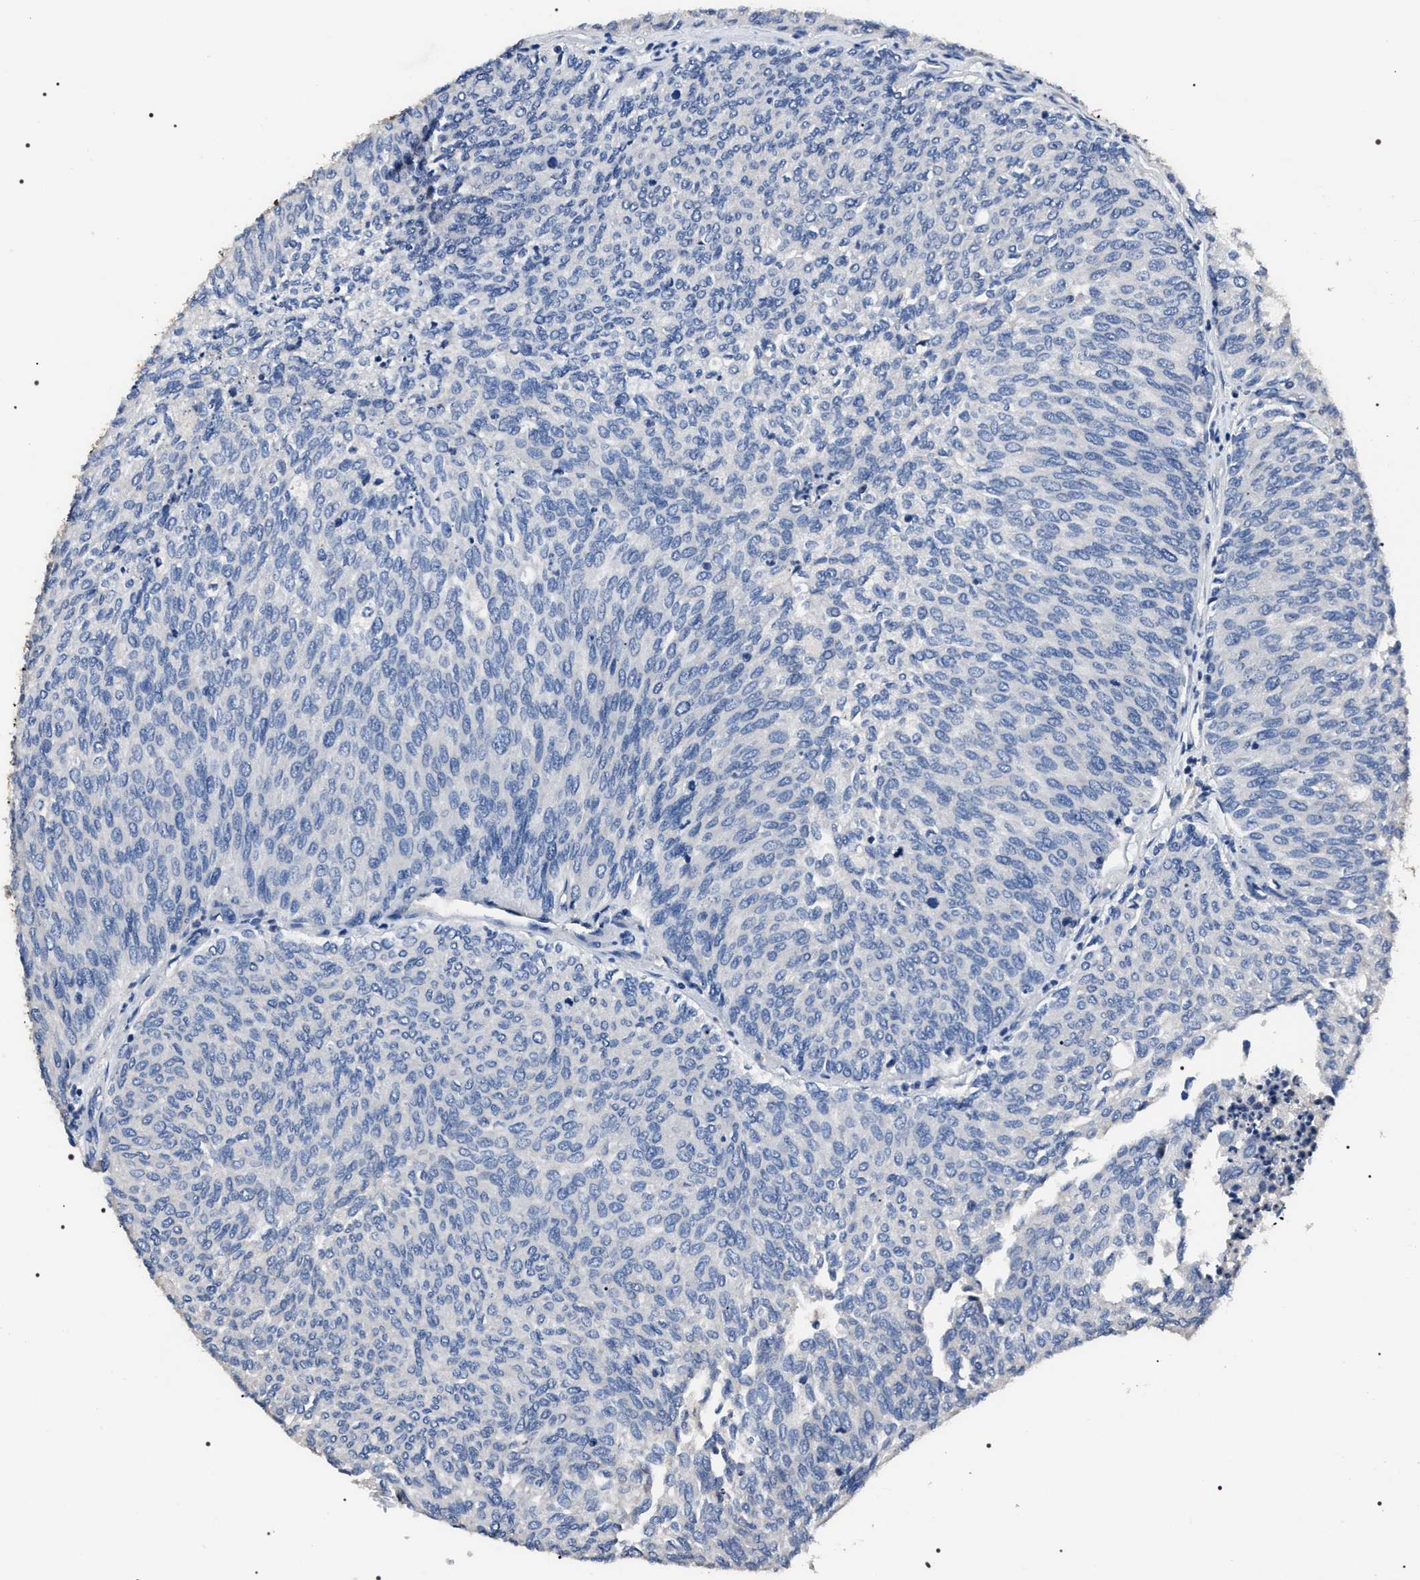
{"staining": {"intensity": "negative", "quantity": "none", "location": "none"}, "tissue": "urothelial cancer", "cell_type": "Tumor cells", "image_type": "cancer", "snomed": [{"axis": "morphology", "description": "Urothelial carcinoma, Low grade"}, {"axis": "topography", "description": "Urinary bladder"}], "caption": "Urothelial carcinoma (low-grade) stained for a protein using immunohistochemistry (IHC) shows no staining tumor cells.", "gene": "TRIM54", "patient": {"sex": "female", "age": 79}}